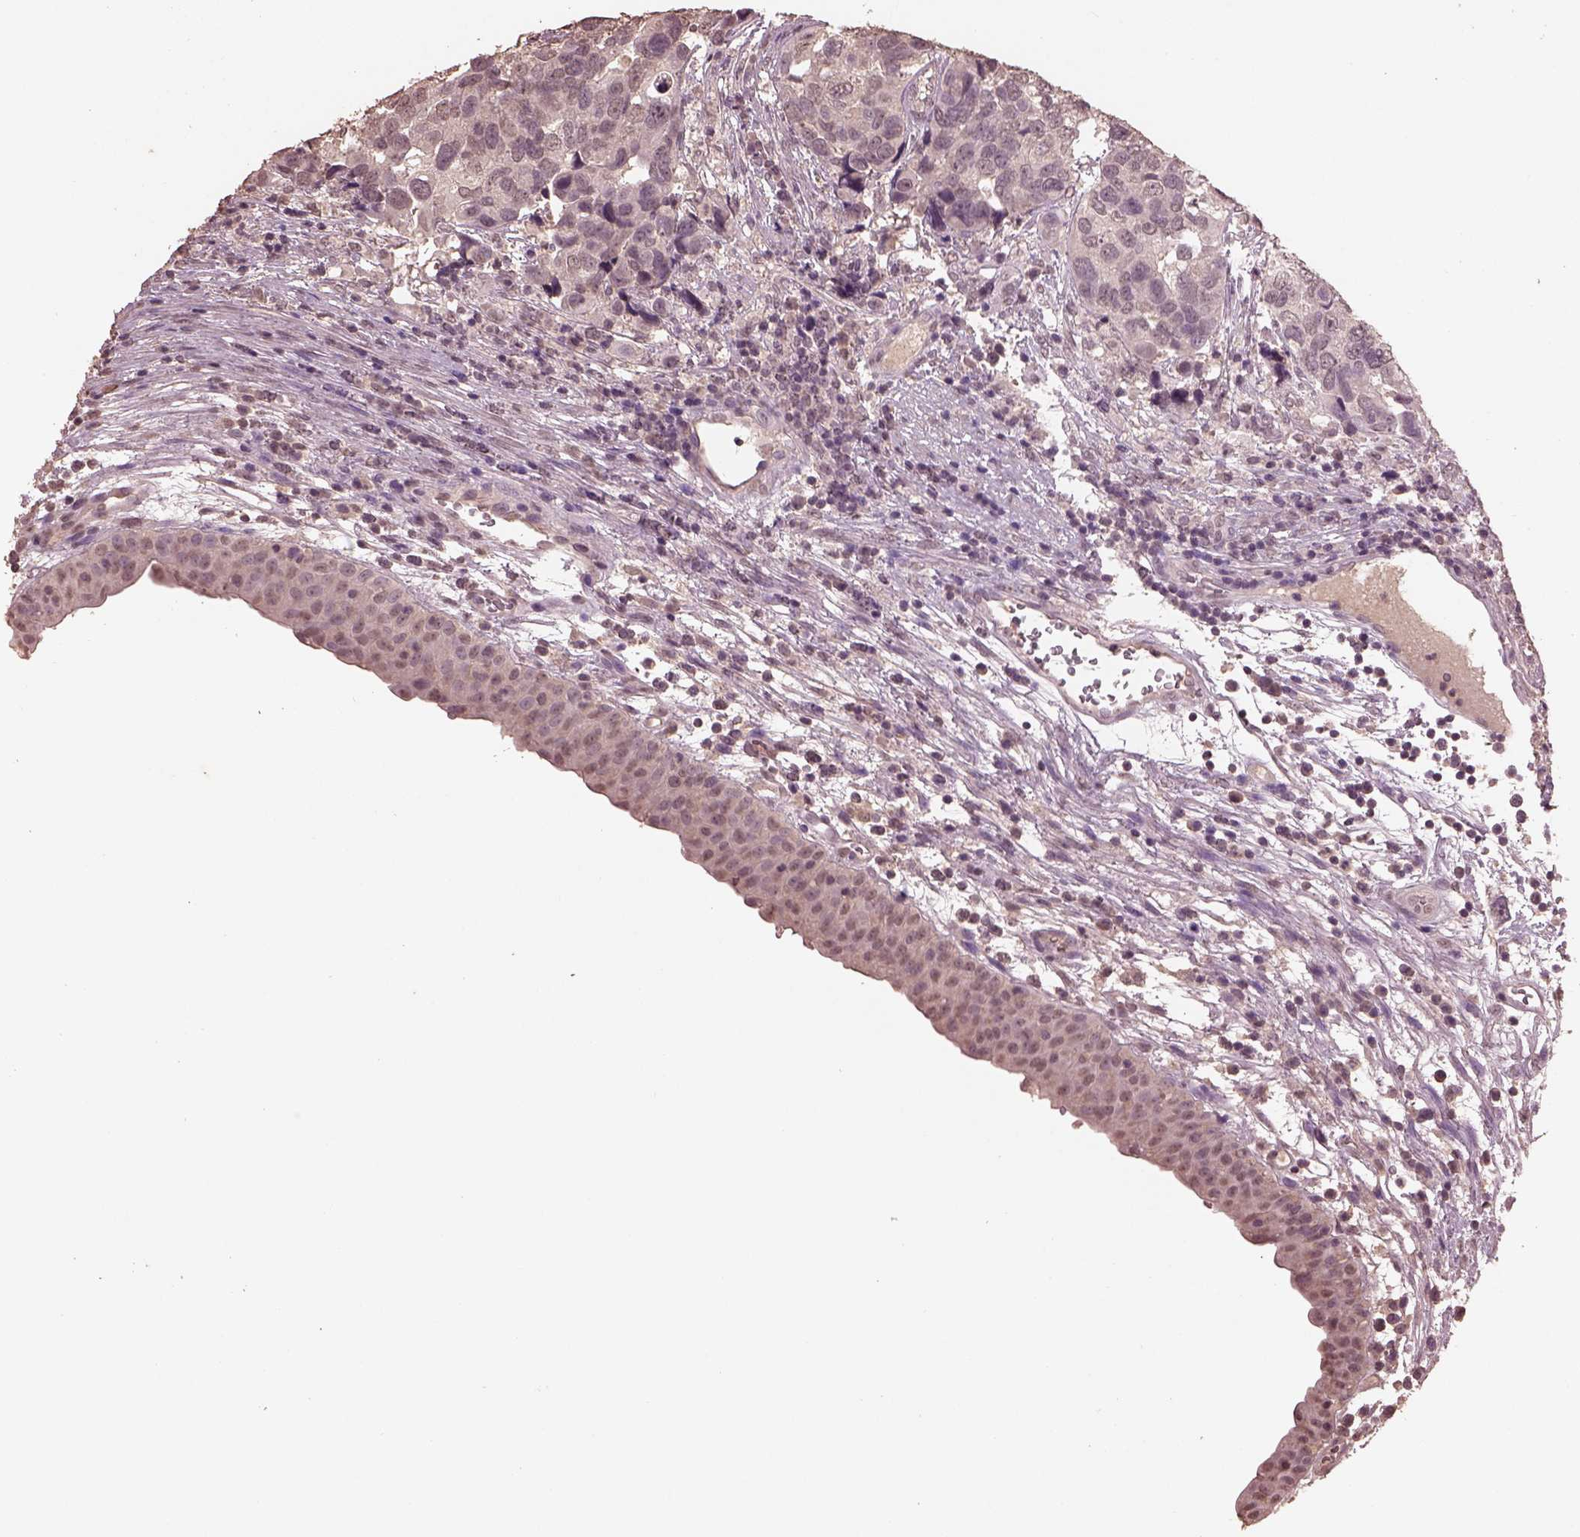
{"staining": {"intensity": "negative", "quantity": "none", "location": "none"}, "tissue": "urothelial cancer", "cell_type": "Tumor cells", "image_type": "cancer", "snomed": [{"axis": "morphology", "description": "Urothelial carcinoma, High grade"}, {"axis": "topography", "description": "Urinary bladder"}], "caption": "IHC image of urothelial cancer stained for a protein (brown), which shows no positivity in tumor cells.", "gene": "CPT1C", "patient": {"sex": "male", "age": 60}}